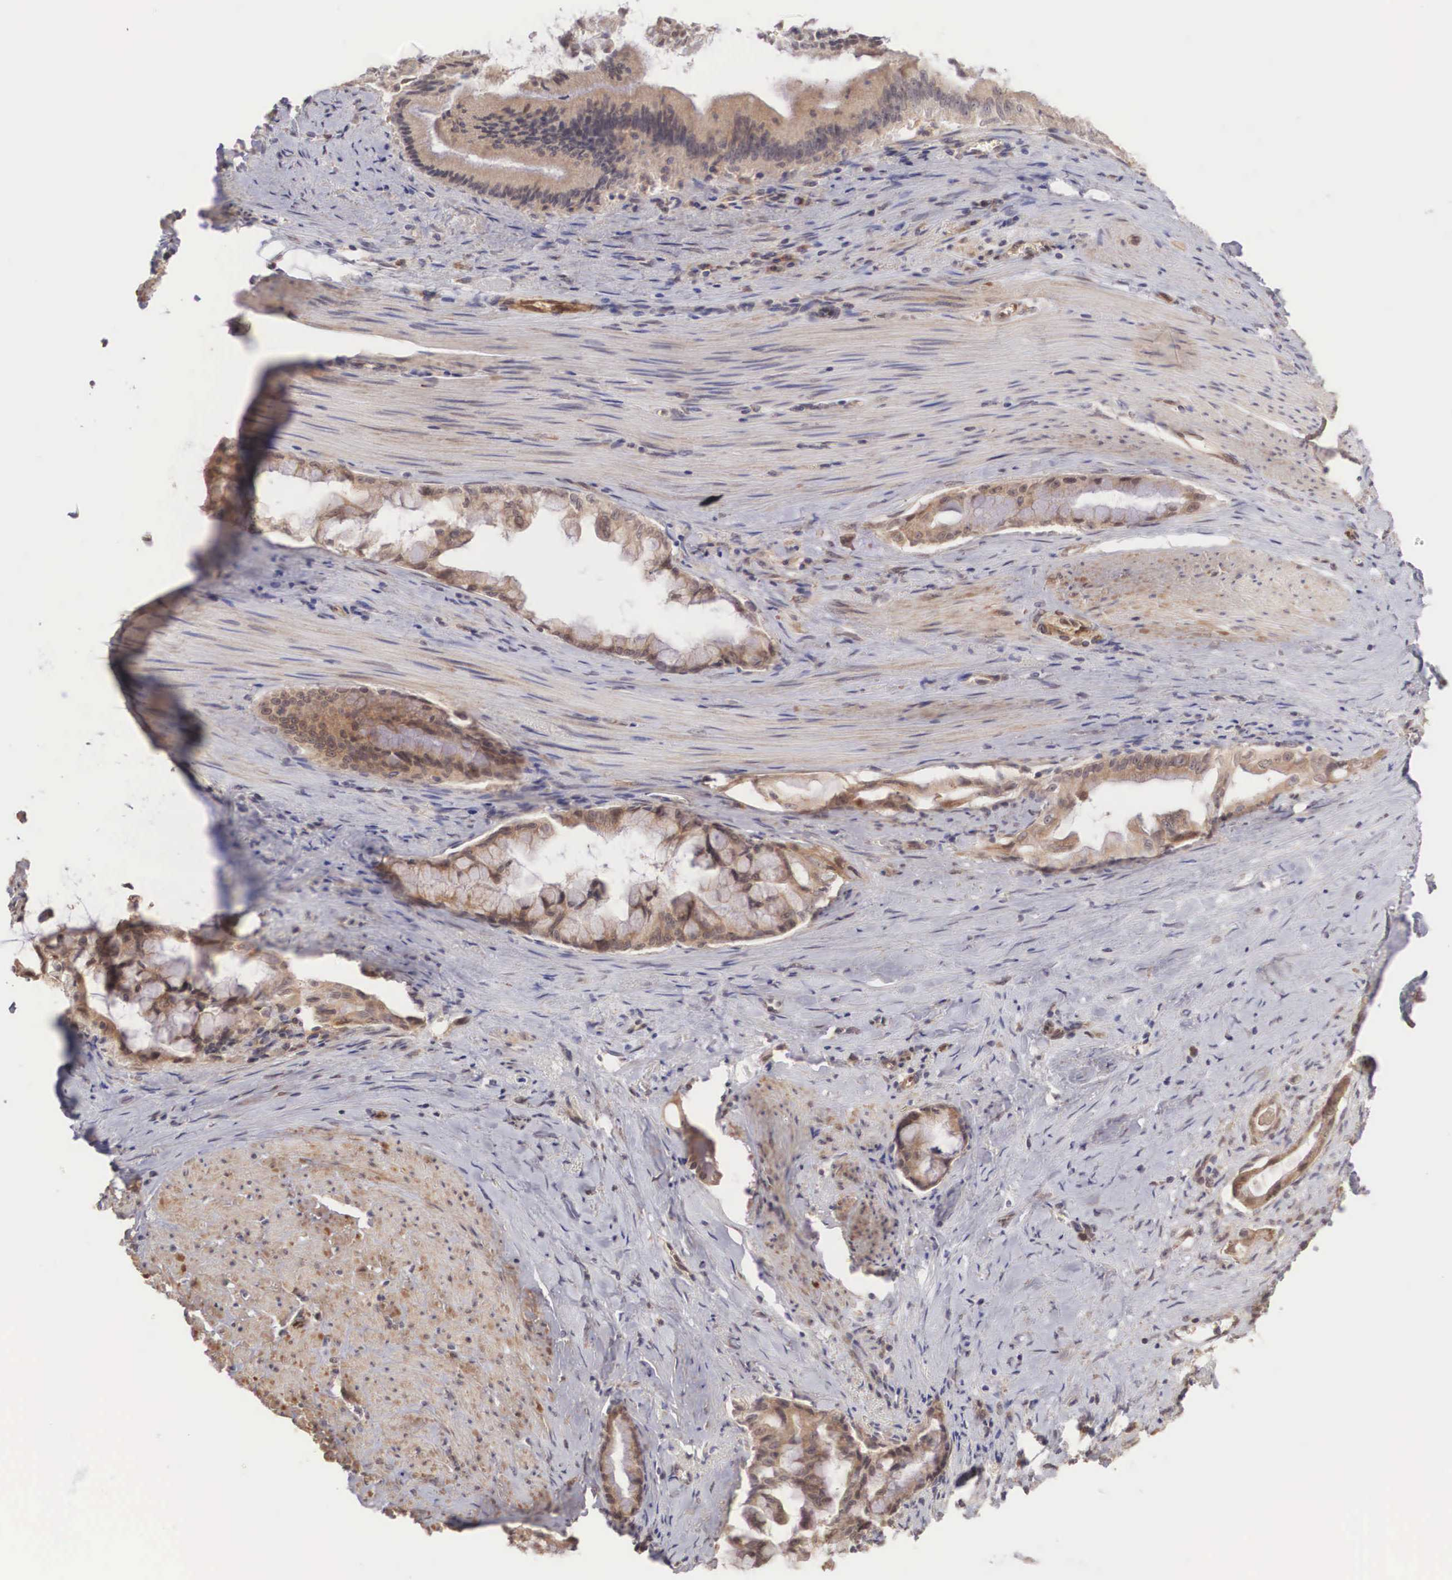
{"staining": {"intensity": "moderate", "quantity": ">75%", "location": "cytoplasmic/membranous"}, "tissue": "pancreatic cancer", "cell_type": "Tumor cells", "image_type": "cancer", "snomed": [{"axis": "morphology", "description": "Adenocarcinoma, NOS"}, {"axis": "topography", "description": "Pancreas"}], "caption": "The micrograph shows a brown stain indicating the presence of a protein in the cytoplasmic/membranous of tumor cells in adenocarcinoma (pancreatic).", "gene": "DNAJB7", "patient": {"sex": "male", "age": 59}}